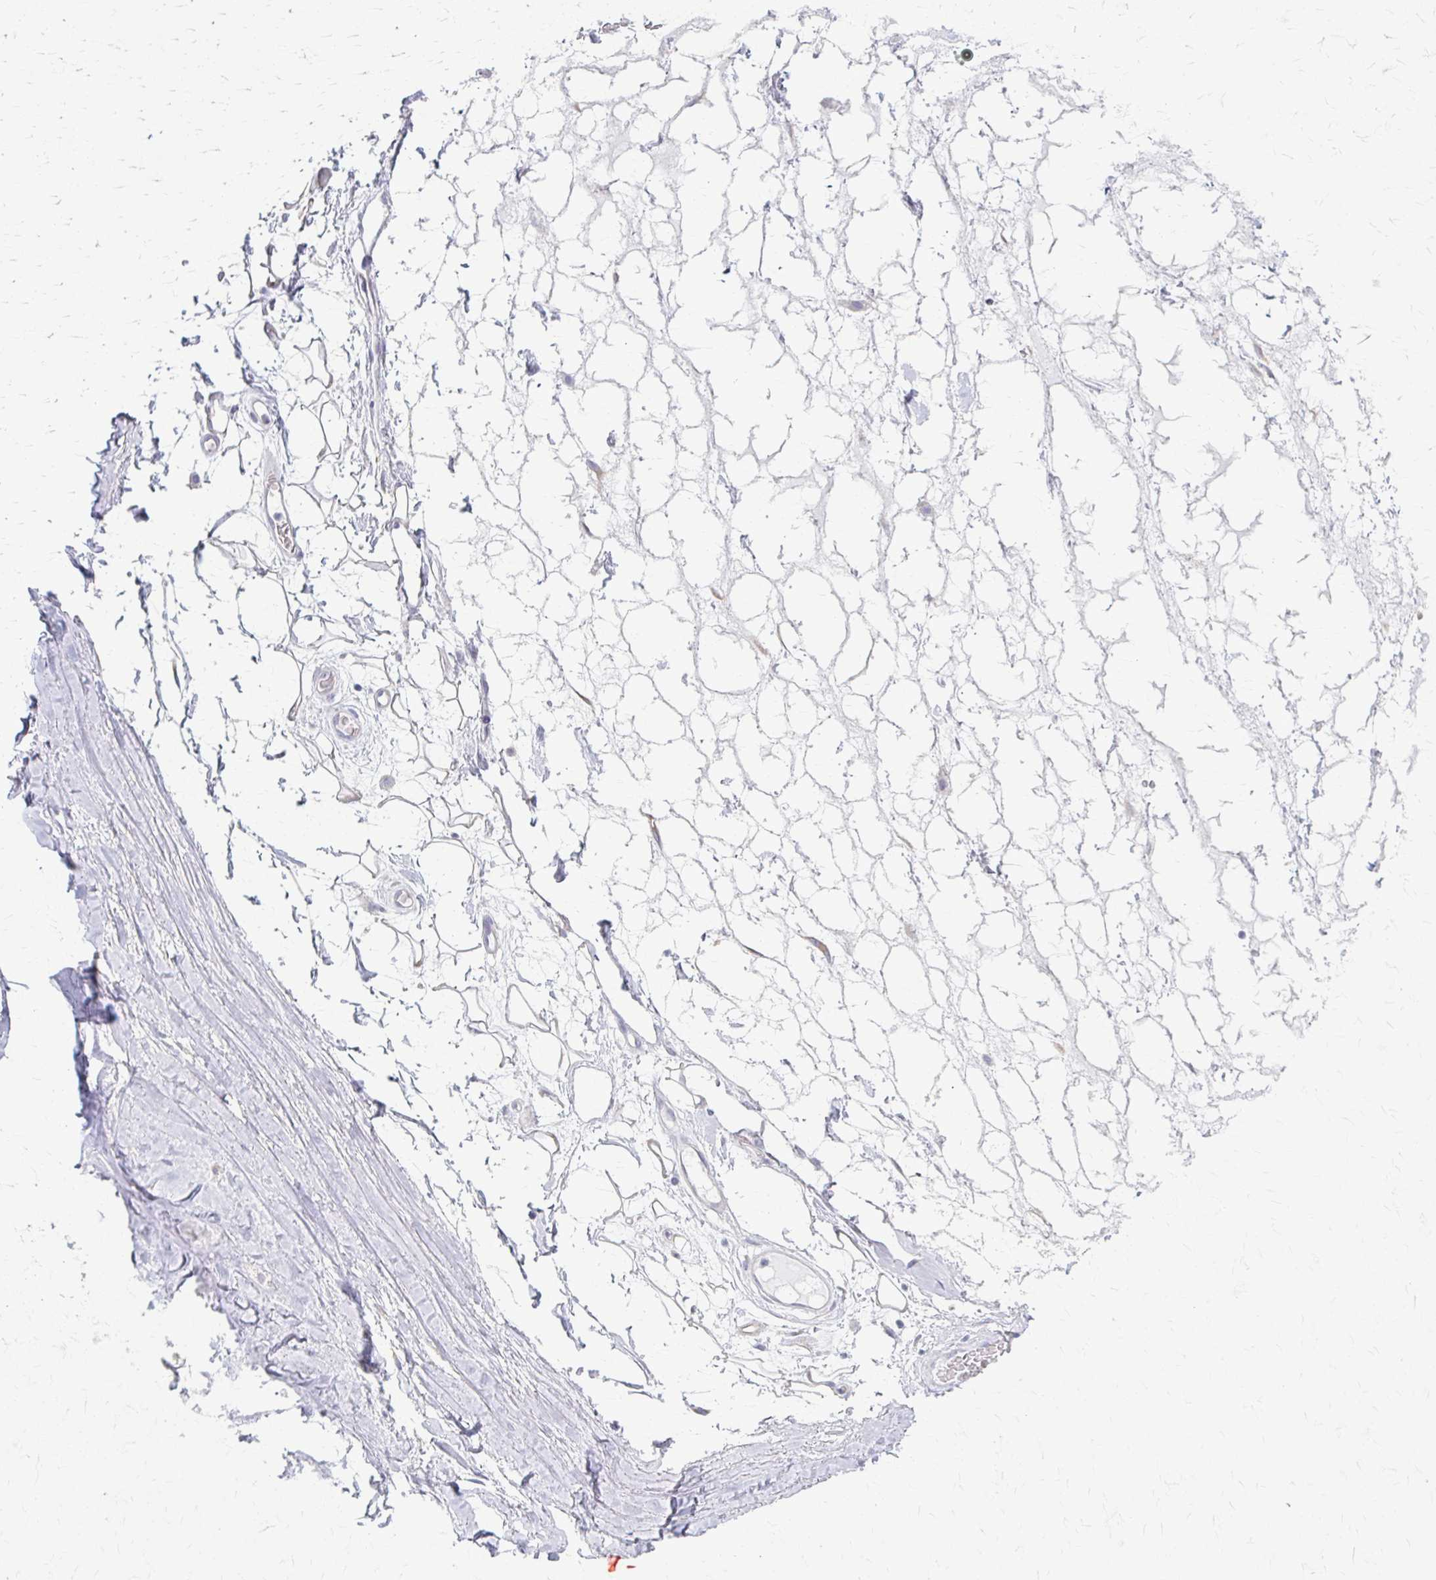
{"staining": {"intensity": "negative", "quantity": "none", "location": "none"}, "tissue": "adipose tissue", "cell_type": "Adipocytes", "image_type": "normal", "snomed": [{"axis": "morphology", "description": "Normal tissue, NOS"}, {"axis": "topography", "description": "Lymph node"}, {"axis": "topography", "description": "Cartilage tissue"}, {"axis": "topography", "description": "Nasopharynx"}], "caption": "This is an immunohistochemistry photomicrograph of benign adipose tissue. There is no staining in adipocytes.", "gene": "PRKRA", "patient": {"sex": "male", "age": 63}}